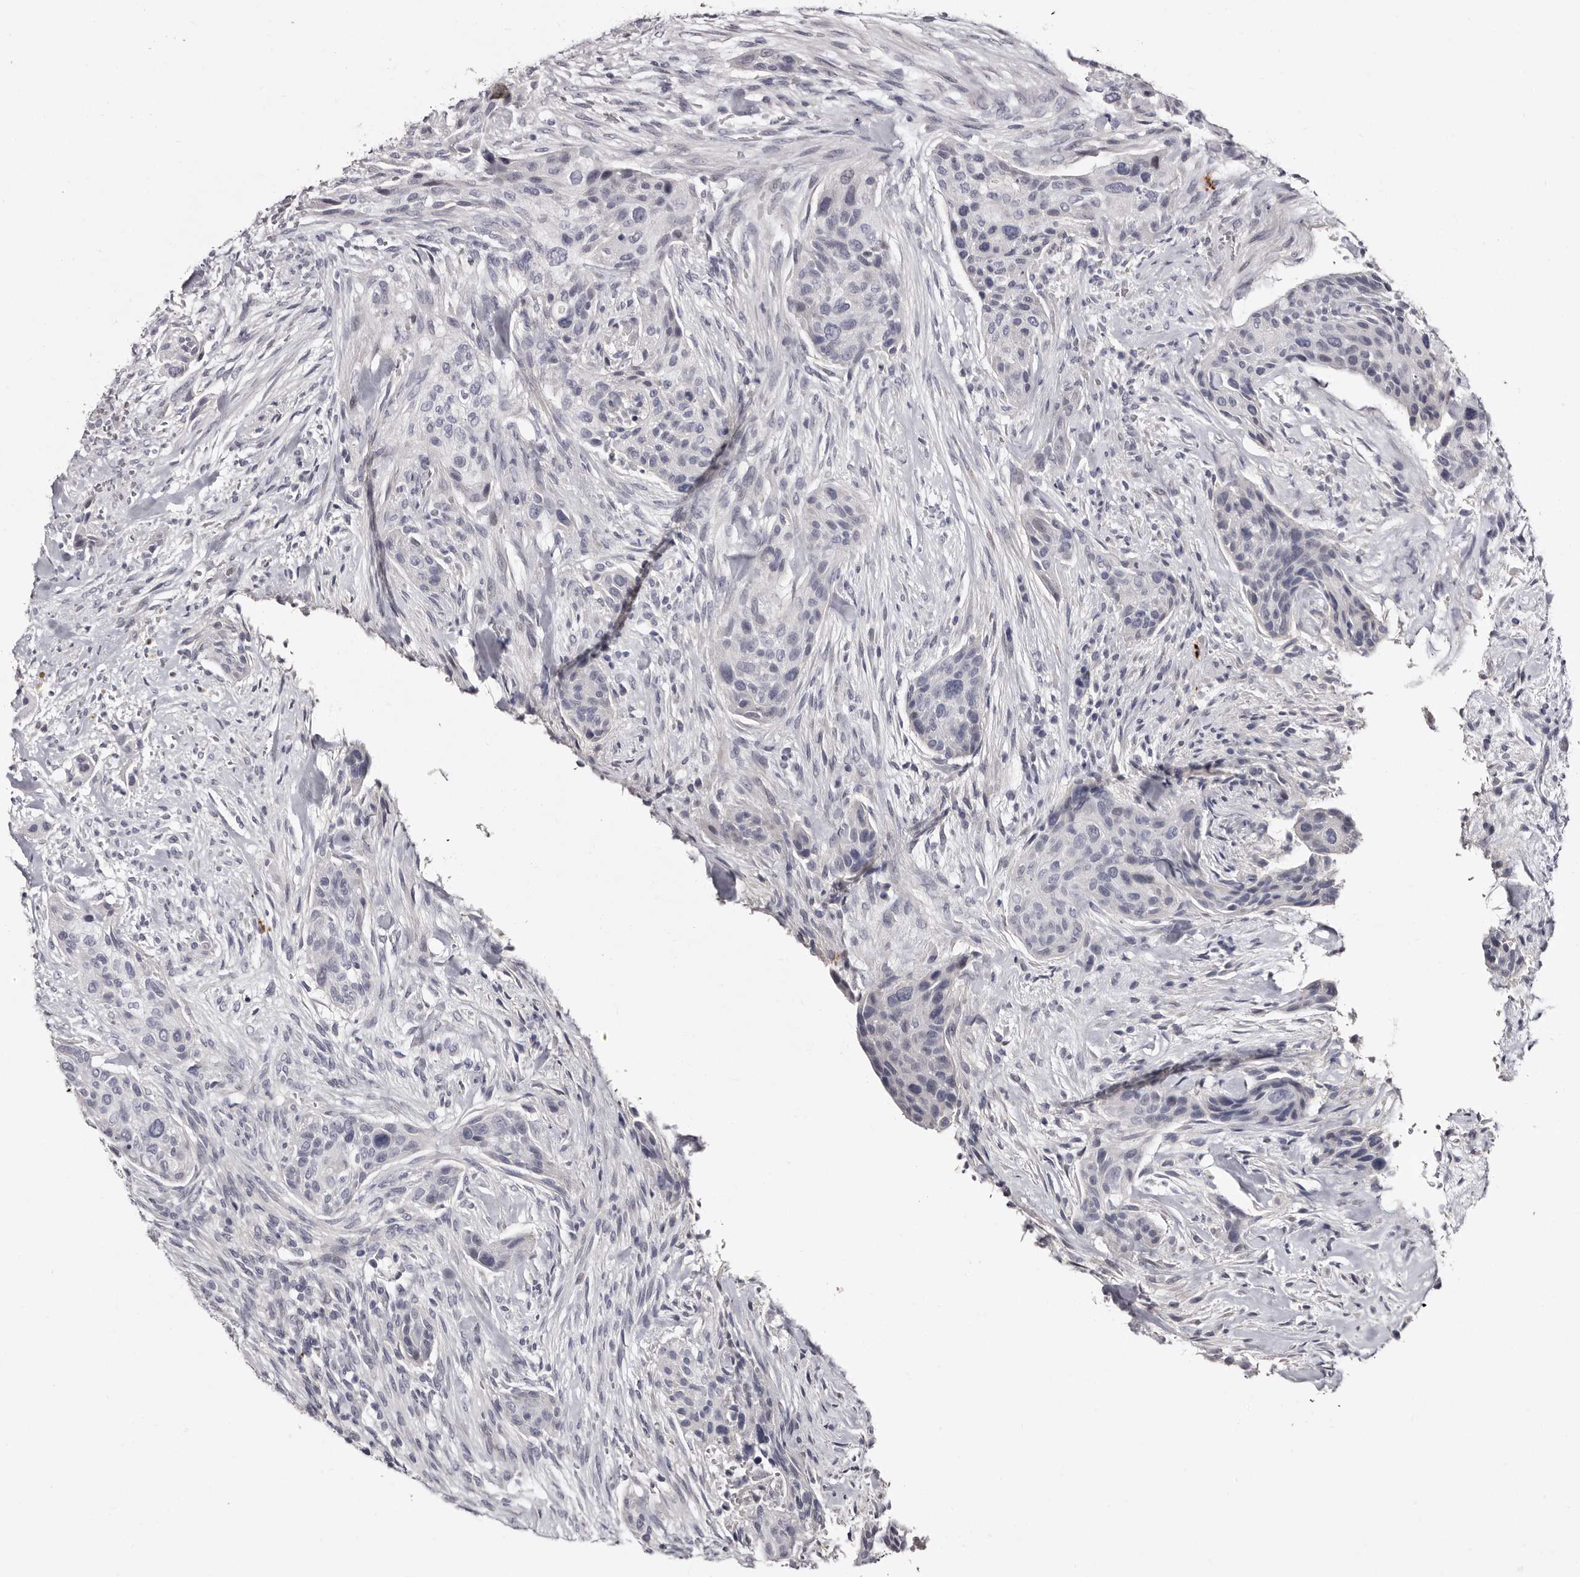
{"staining": {"intensity": "negative", "quantity": "none", "location": "none"}, "tissue": "urothelial cancer", "cell_type": "Tumor cells", "image_type": "cancer", "snomed": [{"axis": "morphology", "description": "Urothelial carcinoma, High grade"}, {"axis": "topography", "description": "Urinary bladder"}], "caption": "Urothelial cancer stained for a protein using immunohistochemistry (IHC) exhibits no expression tumor cells.", "gene": "TBC1D22B", "patient": {"sex": "male", "age": 35}}